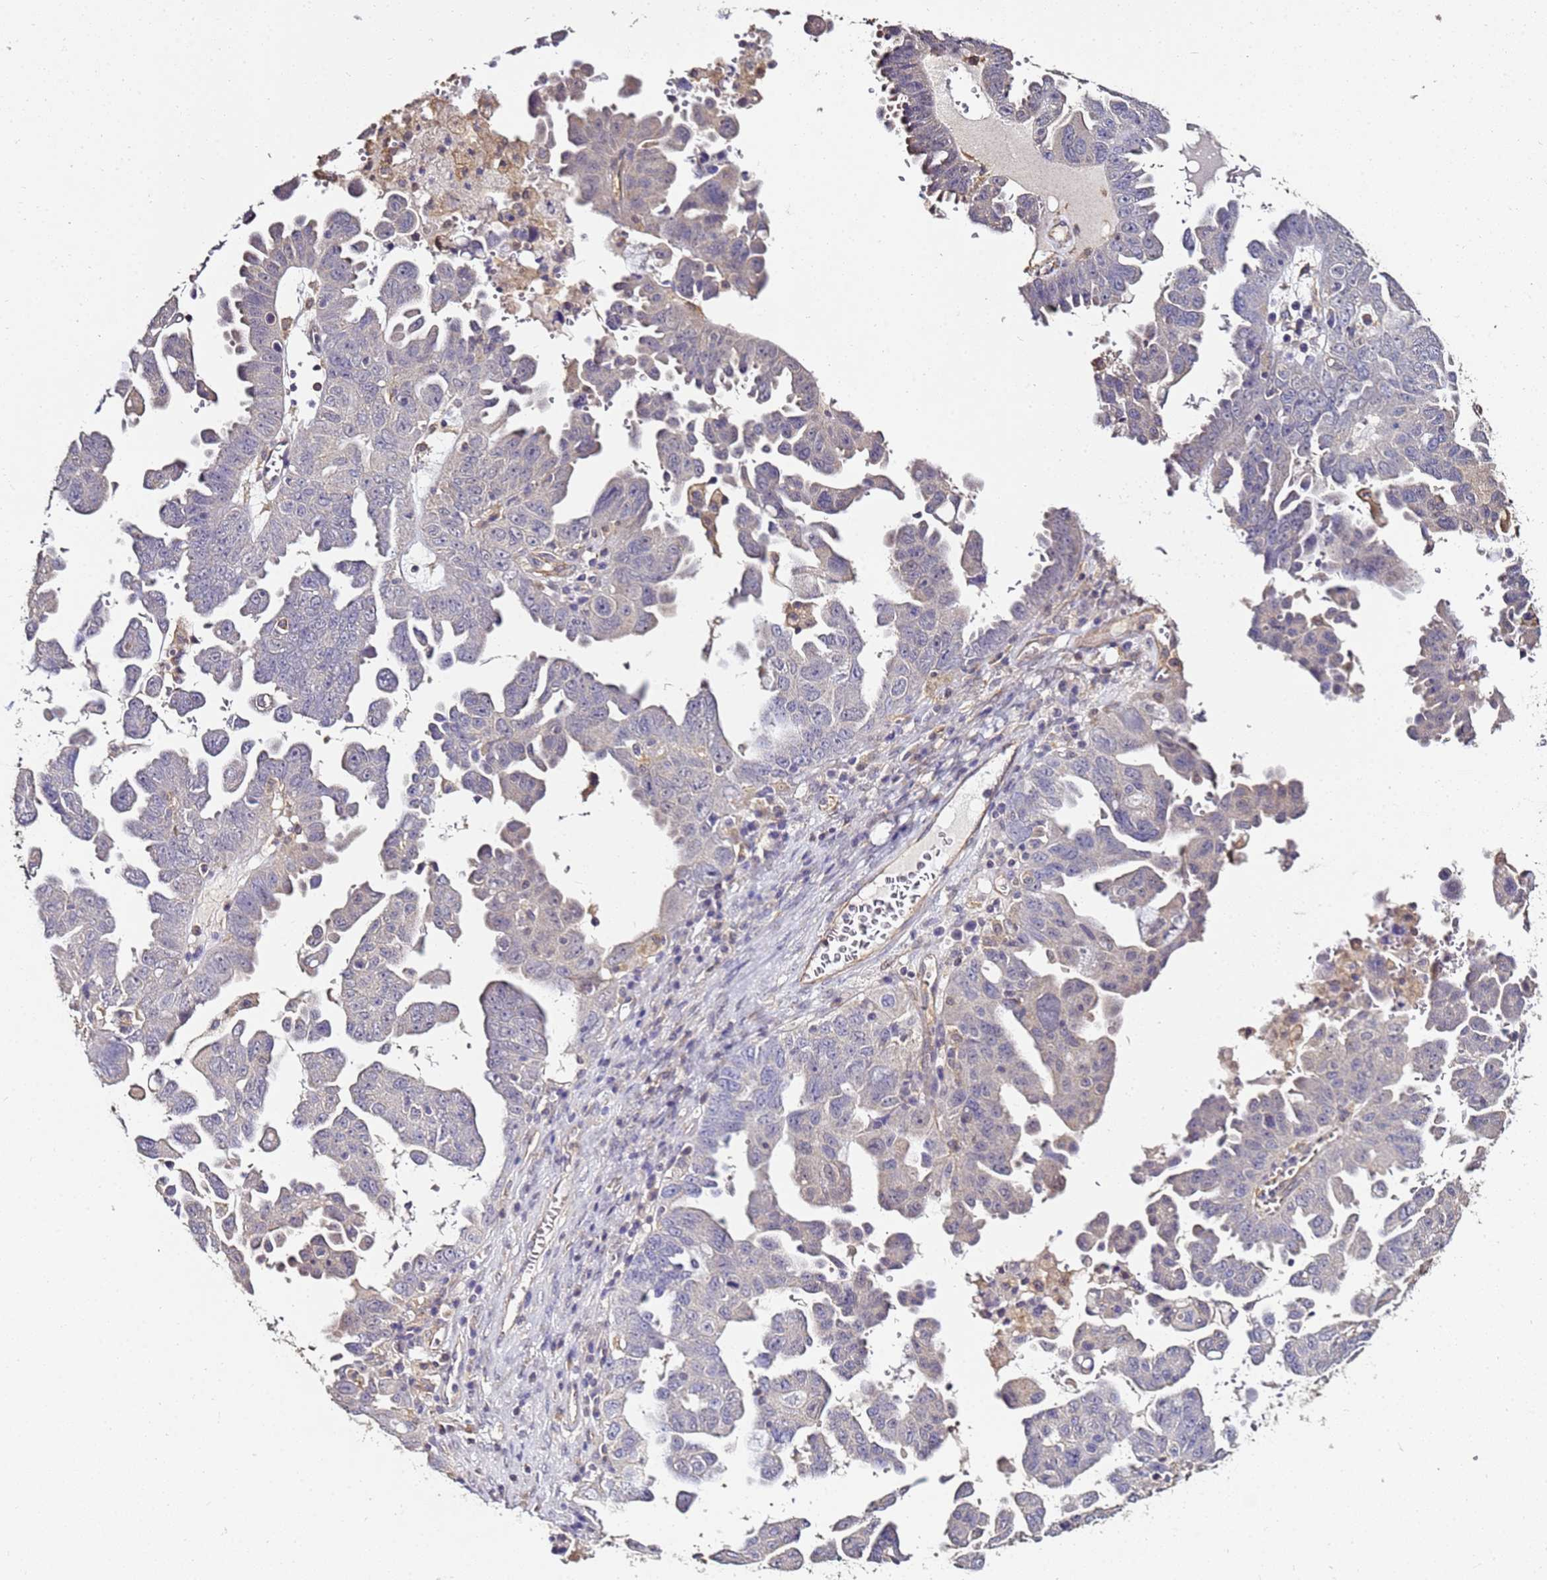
{"staining": {"intensity": "negative", "quantity": "none", "location": "none"}, "tissue": "ovarian cancer", "cell_type": "Tumor cells", "image_type": "cancer", "snomed": [{"axis": "morphology", "description": "Carcinoma, endometroid"}, {"axis": "topography", "description": "Ovary"}], "caption": "Ovarian cancer stained for a protein using immunohistochemistry (IHC) displays no expression tumor cells.", "gene": "ENOPH1", "patient": {"sex": "female", "age": 62}}